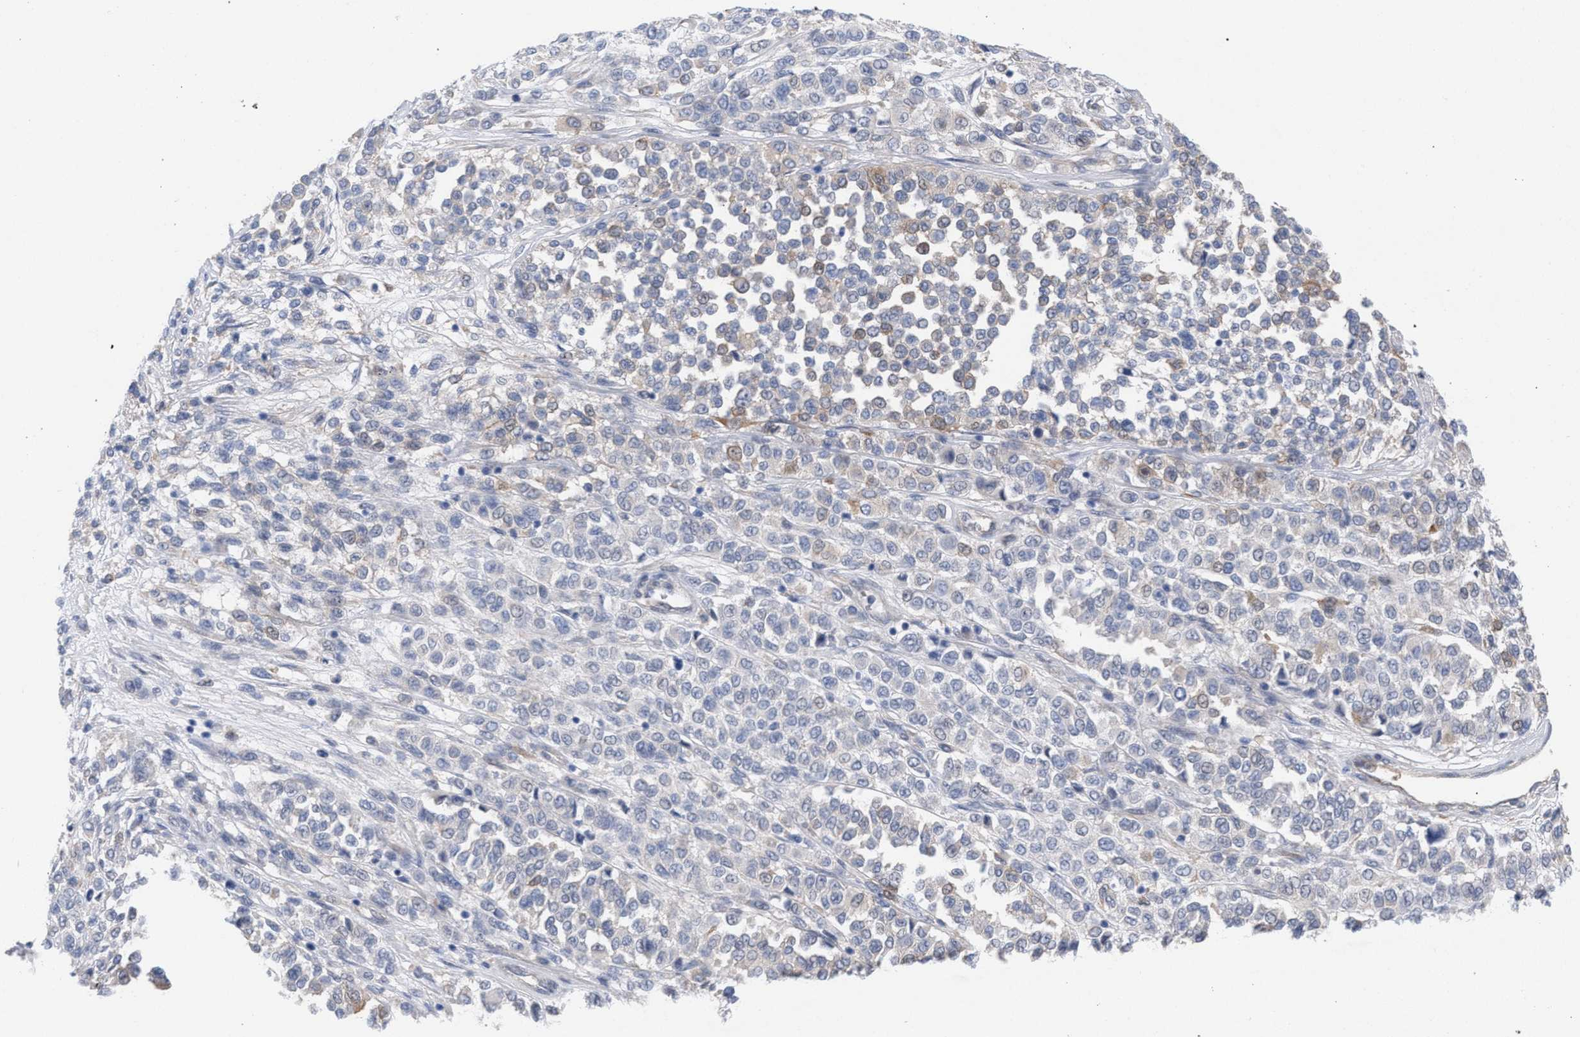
{"staining": {"intensity": "moderate", "quantity": "<25%", "location": "cytoplasmic/membranous,nuclear"}, "tissue": "melanoma", "cell_type": "Tumor cells", "image_type": "cancer", "snomed": [{"axis": "morphology", "description": "Malignant melanoma, Metastatic site"}, {"axis": "topography", "description": "Pancreas"}], "caption": "About <25% of tumor cells in melanoma reveal moderate cytoplasmic/membranous and nuclear protein staining as visualized by brown immunohistochemical staining.", "gene": "FHOD3", "patient": {"sex": "female", "age": 30}}